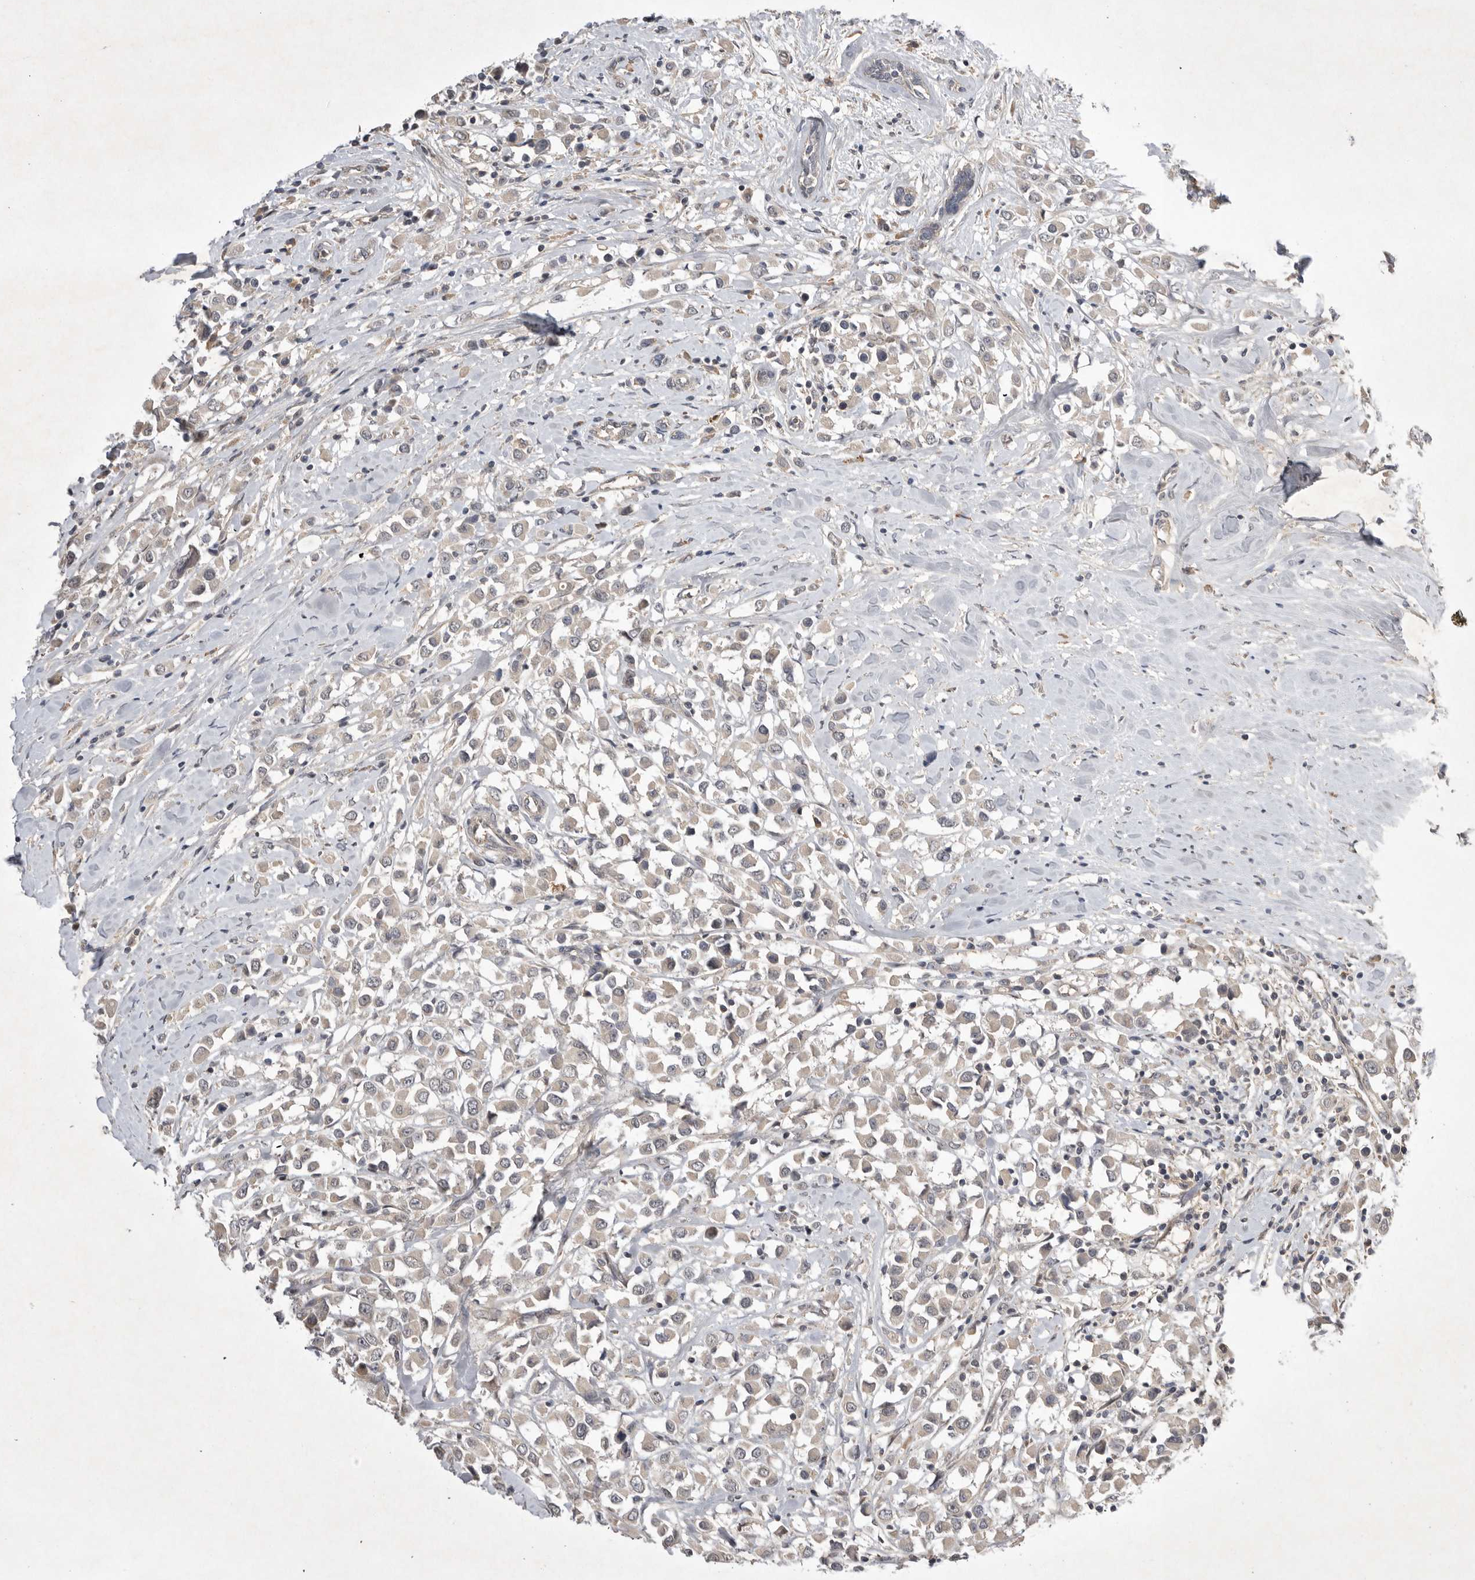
{"staining": {"intensity": "negative", "quantity": "none", "location": "none"}, "tissue": "breast cancer", "cell_type": "Tumor cells", "image_type": "cancer", "snomed": [{"axis": "morphology", "description": "Duct carcinoma"}, {"axis": "topography", "description": "Breast"}], "caption": "A photomicrograph of human breast cancer is negative for staining in tumor cells.", "gene": "NRCAM", "patient": {"sex": "female", "age": 61}}